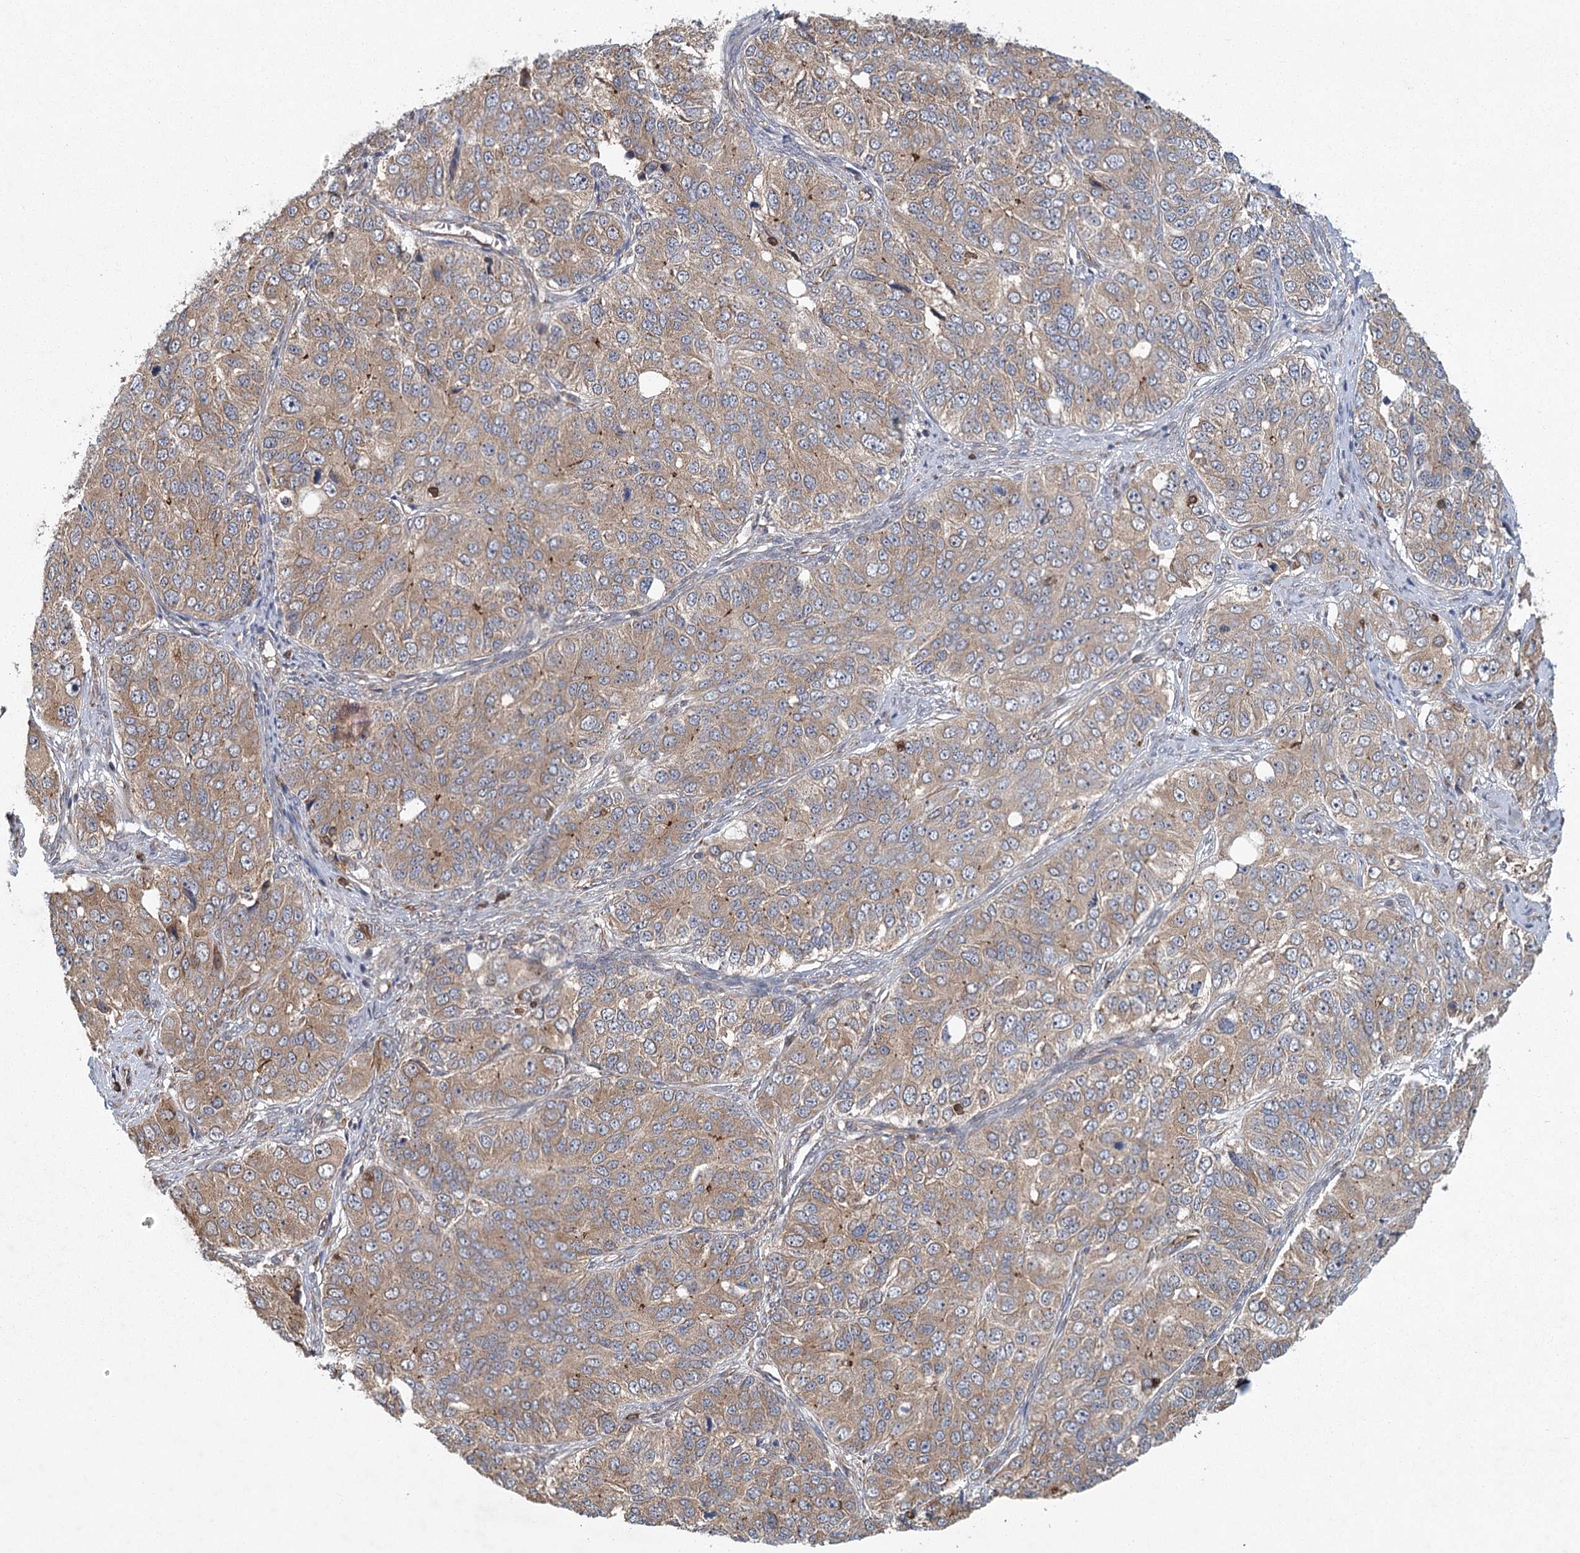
{"staining": {"intensity": "moderate", "quantity": ">75%", "location": "cytoplasmic/membranous"}, "tissue": "ovarian cancer", "cell_type": "Tumor cells", "image_type": "cancer", "snomed": [{"axis": "morphology", "description": "Carcinoma, endometroid"}, {"axis": "topography", "description": "Ovary"}], "caption": "Immunohistochemistry (DAB (3,3'-diaminobenzidine)) staining of ovarian cancer shows moderate cytoplasmic/membranous protein expression in approximately >75% of tumor cells. (DAB = brown stain, brightfield microscopy at high magnification).", "gene": "PLEKHA7", "patient": {"sex": "female", "age": 51}}